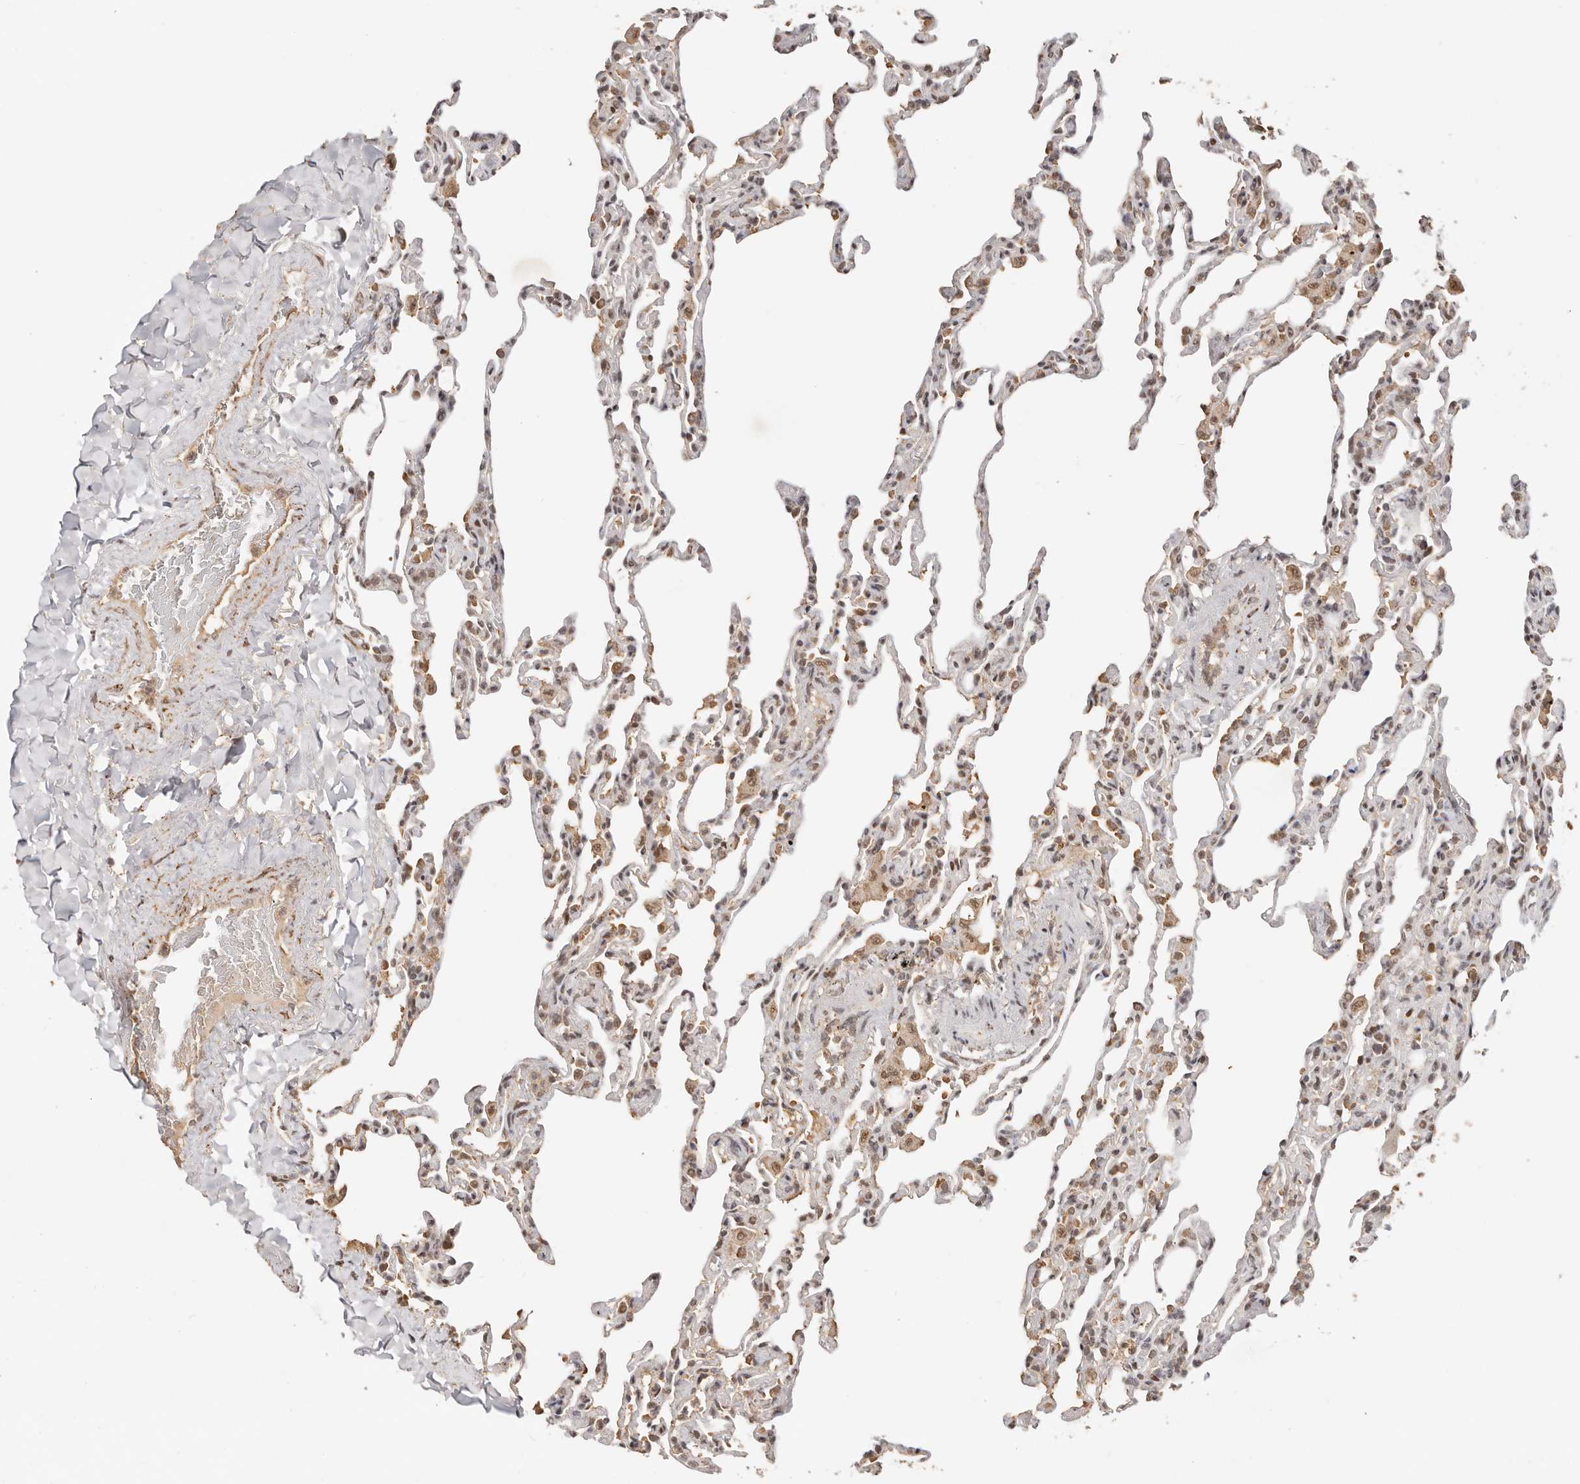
{"staining": {"intensity": "weak", "quantity": "25%-75%", "location": "cytoplasmic/membranous,nuclear"}, "tissue": "lung", "cell_type": "Alveolar cells", "image_type": "normal", "snomed": [{"axis": "morphology", "description": "Normal tissue, NOS"}, {"axis": "topography", "description": "Lung"}], "caption": "DAB immunohistochemical staining of benign lung demonstrates weak cytoplasmic/membranous,nuclear protein positivity in approximately 25%-75% of alveolar cells.", "gene": "SEC14L1", "patient": {"sex": "male", "age": 20}}